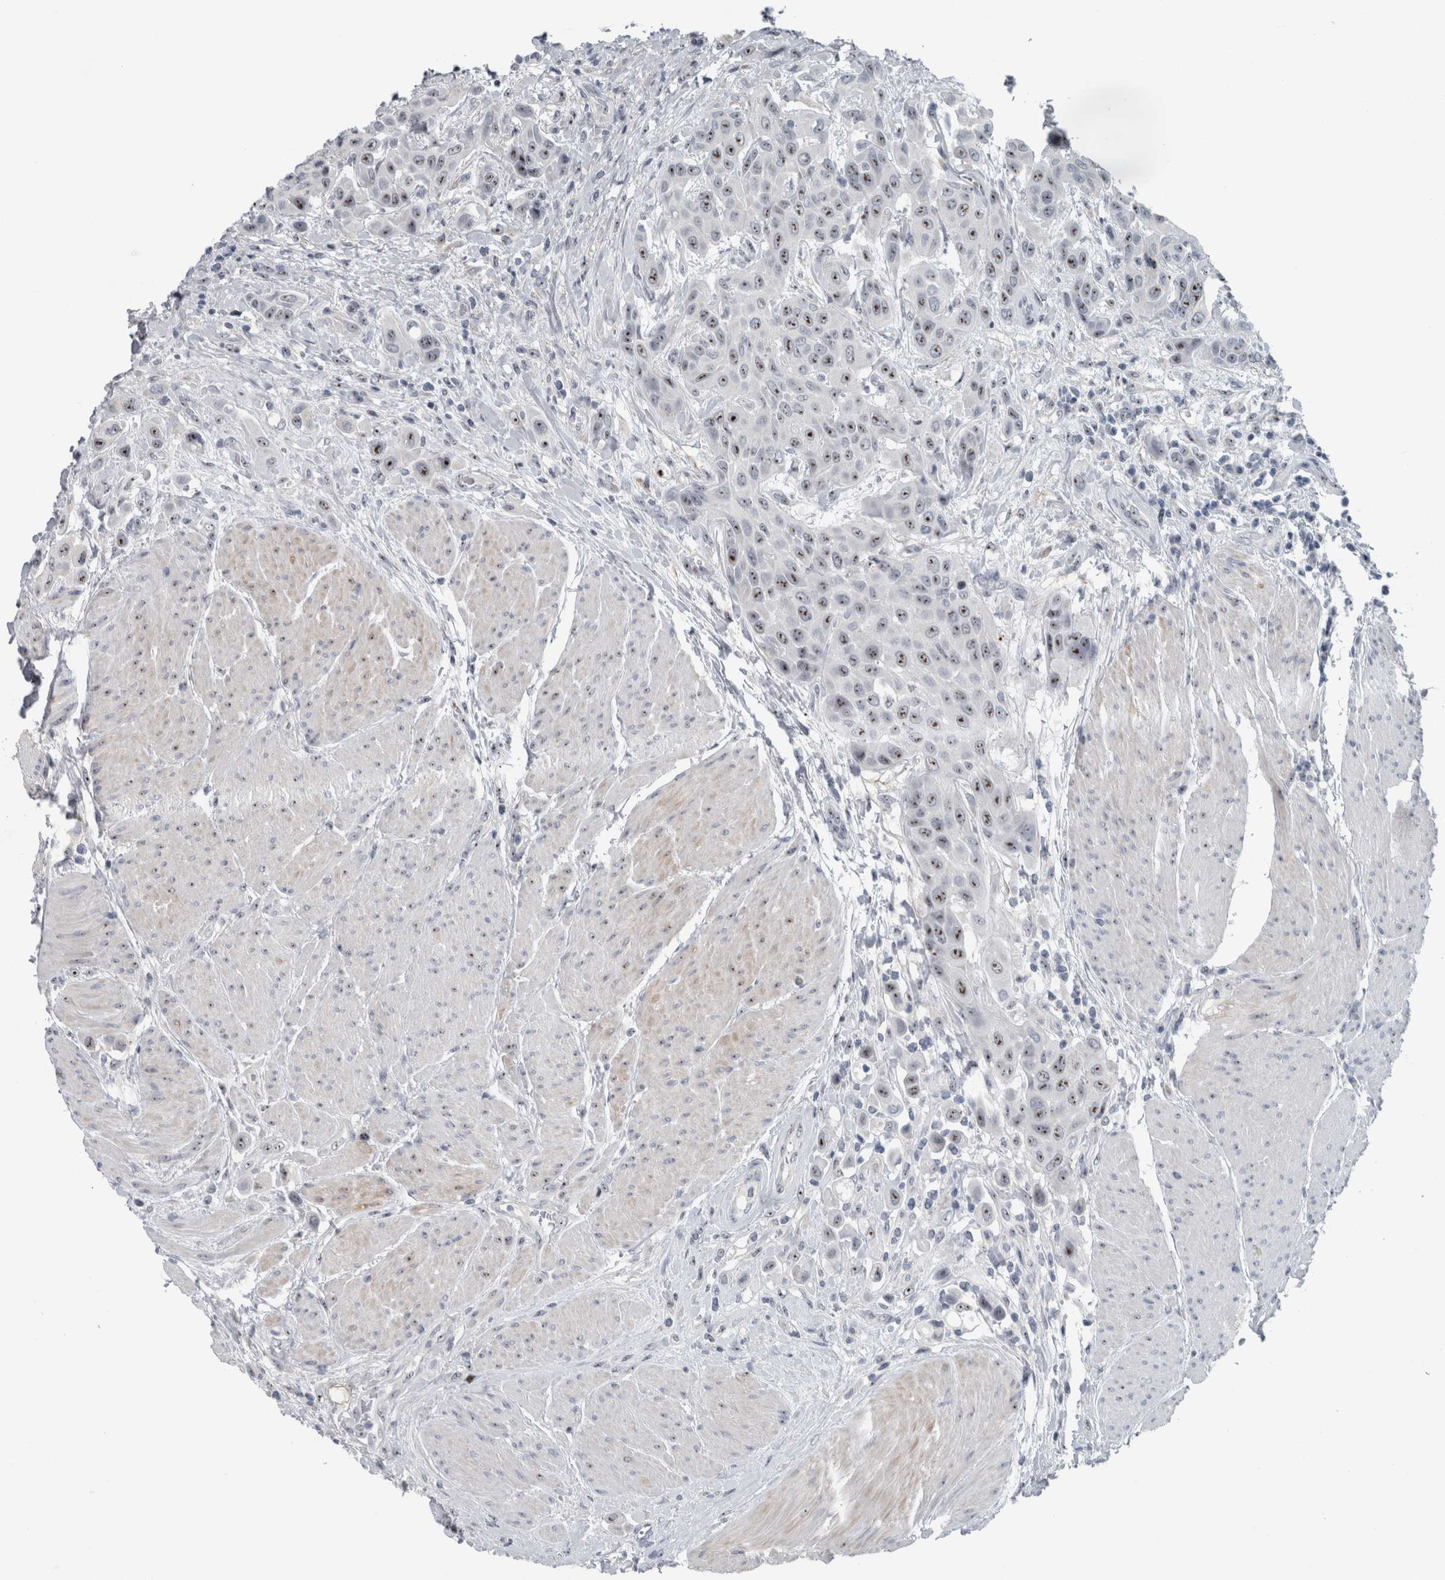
{"staining": {"intensity": "weak", "quantity": ">75%", "location": "nuclear"}, "tissue": "urothelial cancer", "cell_type": "Tumor cells", "image_type": "cancer", "snomed": [{"axis": "morphology", "description": "Urothelial carcinoma, High grade"}, {"axis": "topography", "description": "Urinary bladder"}], "caption": "The photomicrograph exhibits staining of urothelial cancer, revealing weak nuclear protein positivity (brown color) within tumor cells.", "gene": "UTP6", "patient": {"sex": "male", "age": 50}}